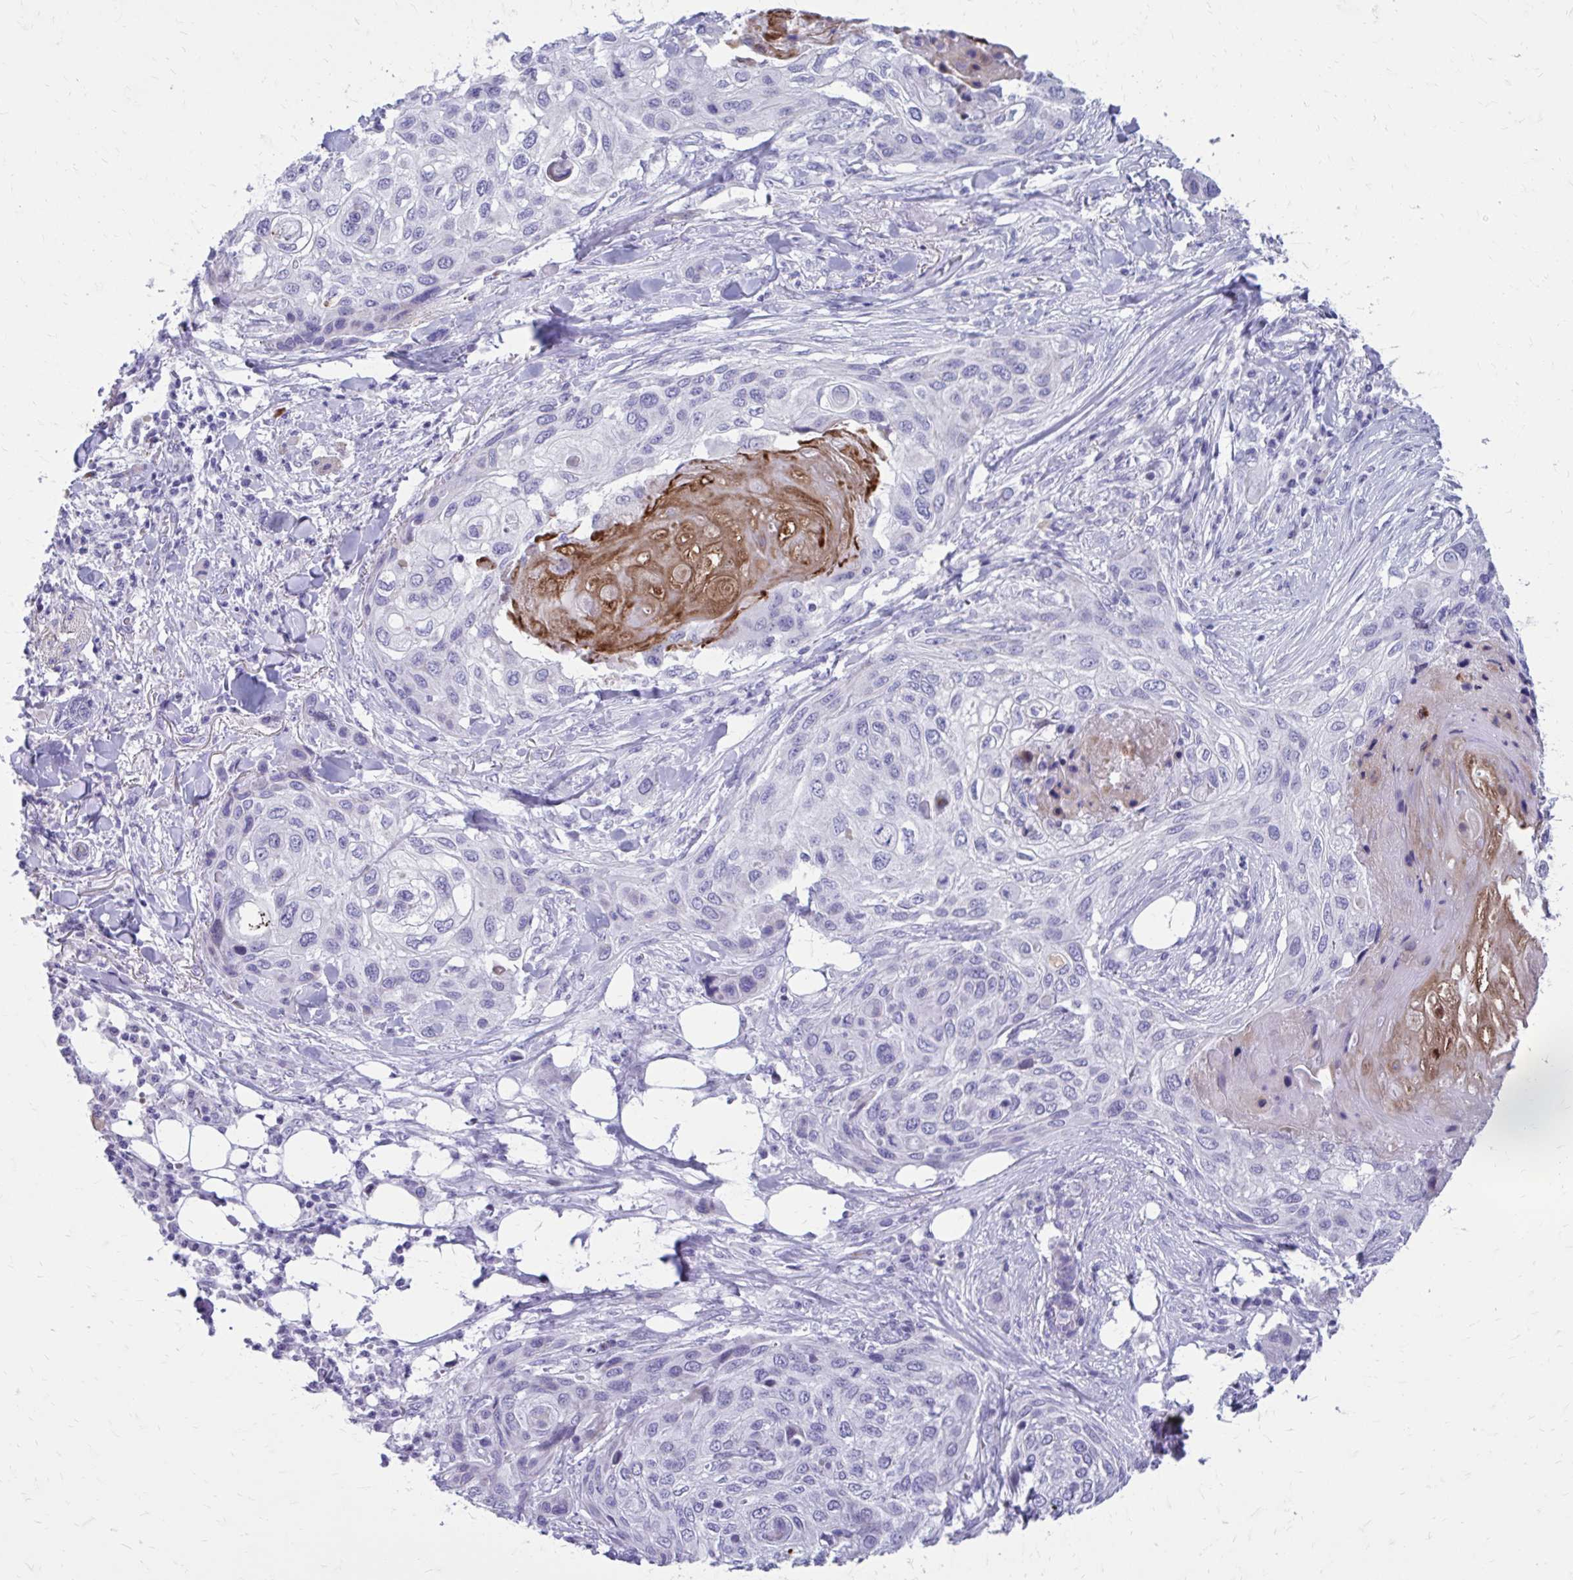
{"staining": {"intensity": "negative", "quantity": "none", "location": "none"}, "tissue": "skin cancer", "cell_type": "Tumor cells", "image_type": "cancer", "snomed": [{"axis": "morphology", "description": "Squamous cell carcinoma, NOS"}, {"axis": "topography", "description": "Skin"}], "caption": "Squamous cell carcinoma (skin) was stained to show a protein in brown. There is no significant staining in tumor cells.", "gene": "LCN15", "patient": {"sex": "female", "age": 87}}